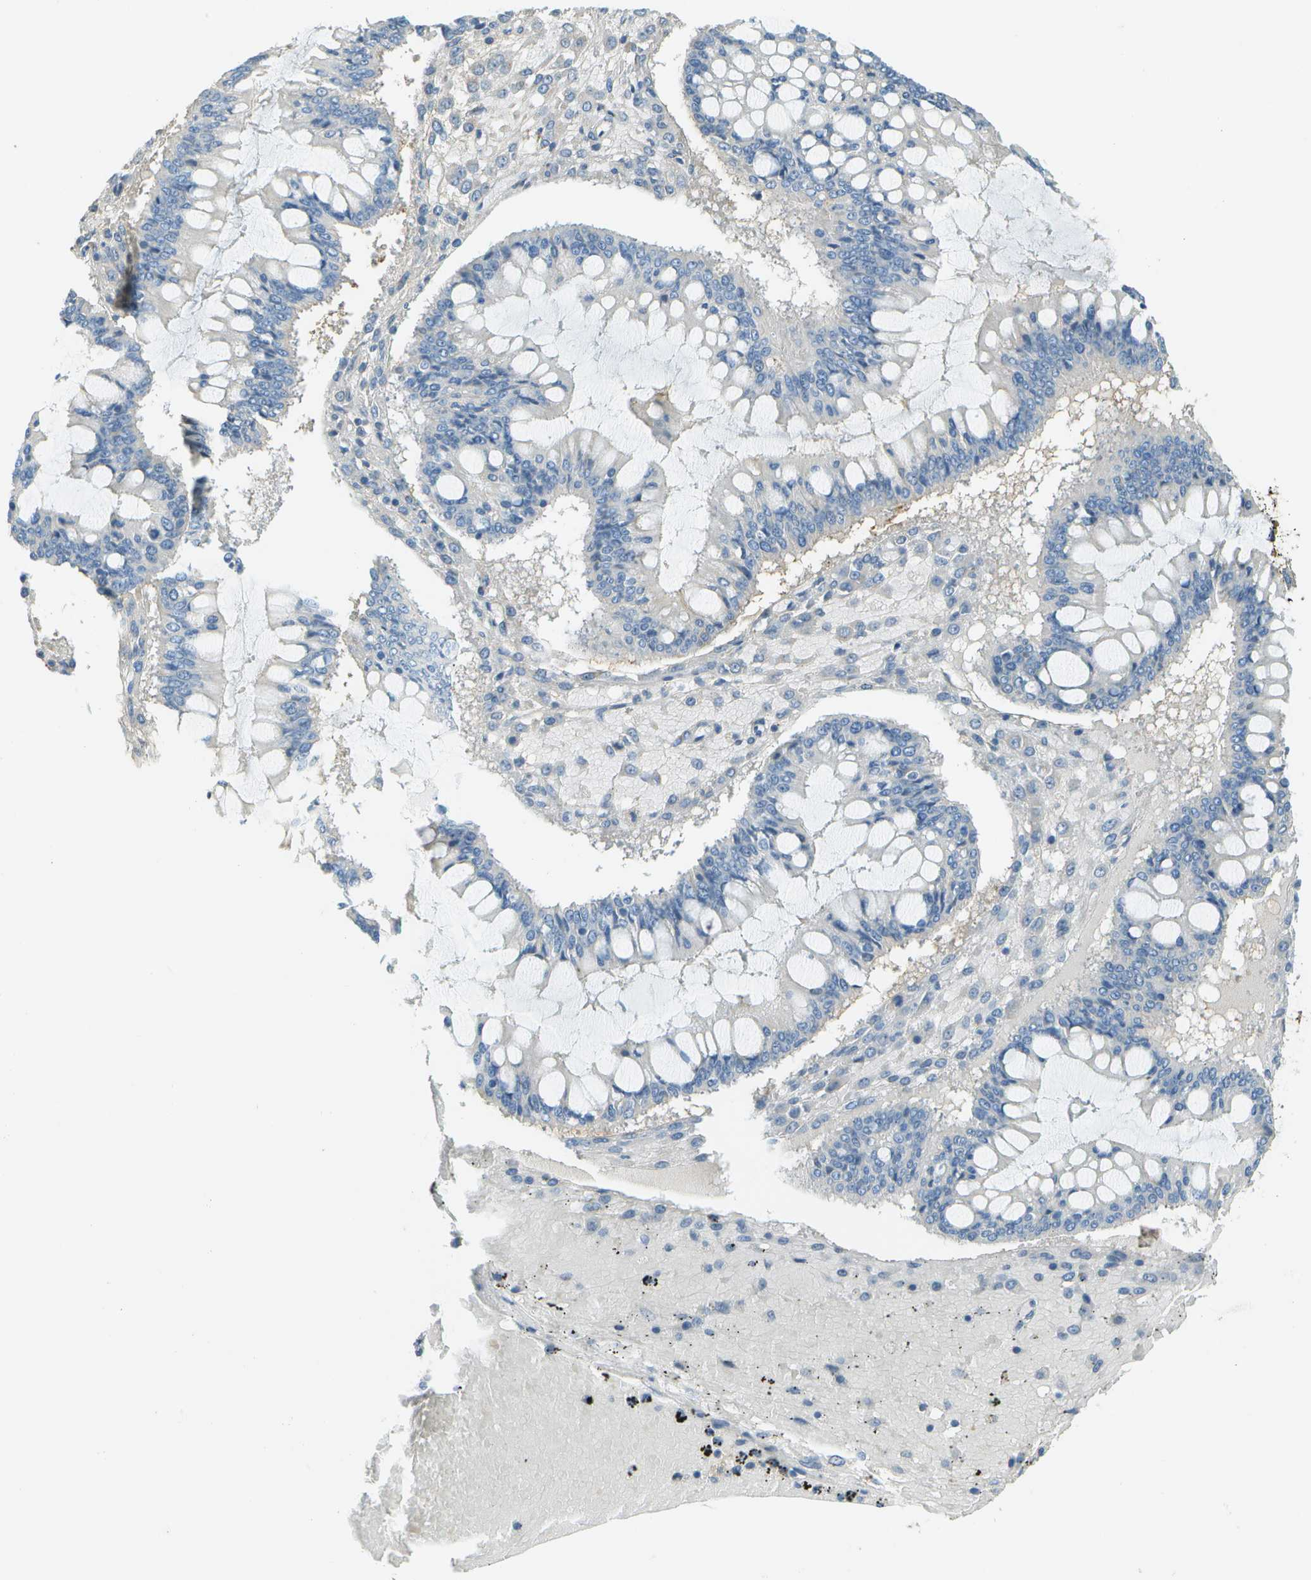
{"staining": {"intensity": "negative", "quantity": "none", "location": "none"}, "tissue": "ovarian cancer", "cell_type": "Tumor cells", "image_type": "cancer", "snomed": [{"axis": "morphology", "description": "Cystadenocarcinoma, mucinous, NOS"}, {"axis": "topography", "description": "Ovary"}], "caption": "This is an immunohistochemistry (IHC) photomicrograph of ovarian mucinous cystadenocarcinoma. There is no positivity in tumor cells.", "gene": "DCN", "patient": {"sex": "female", "age": 73}}